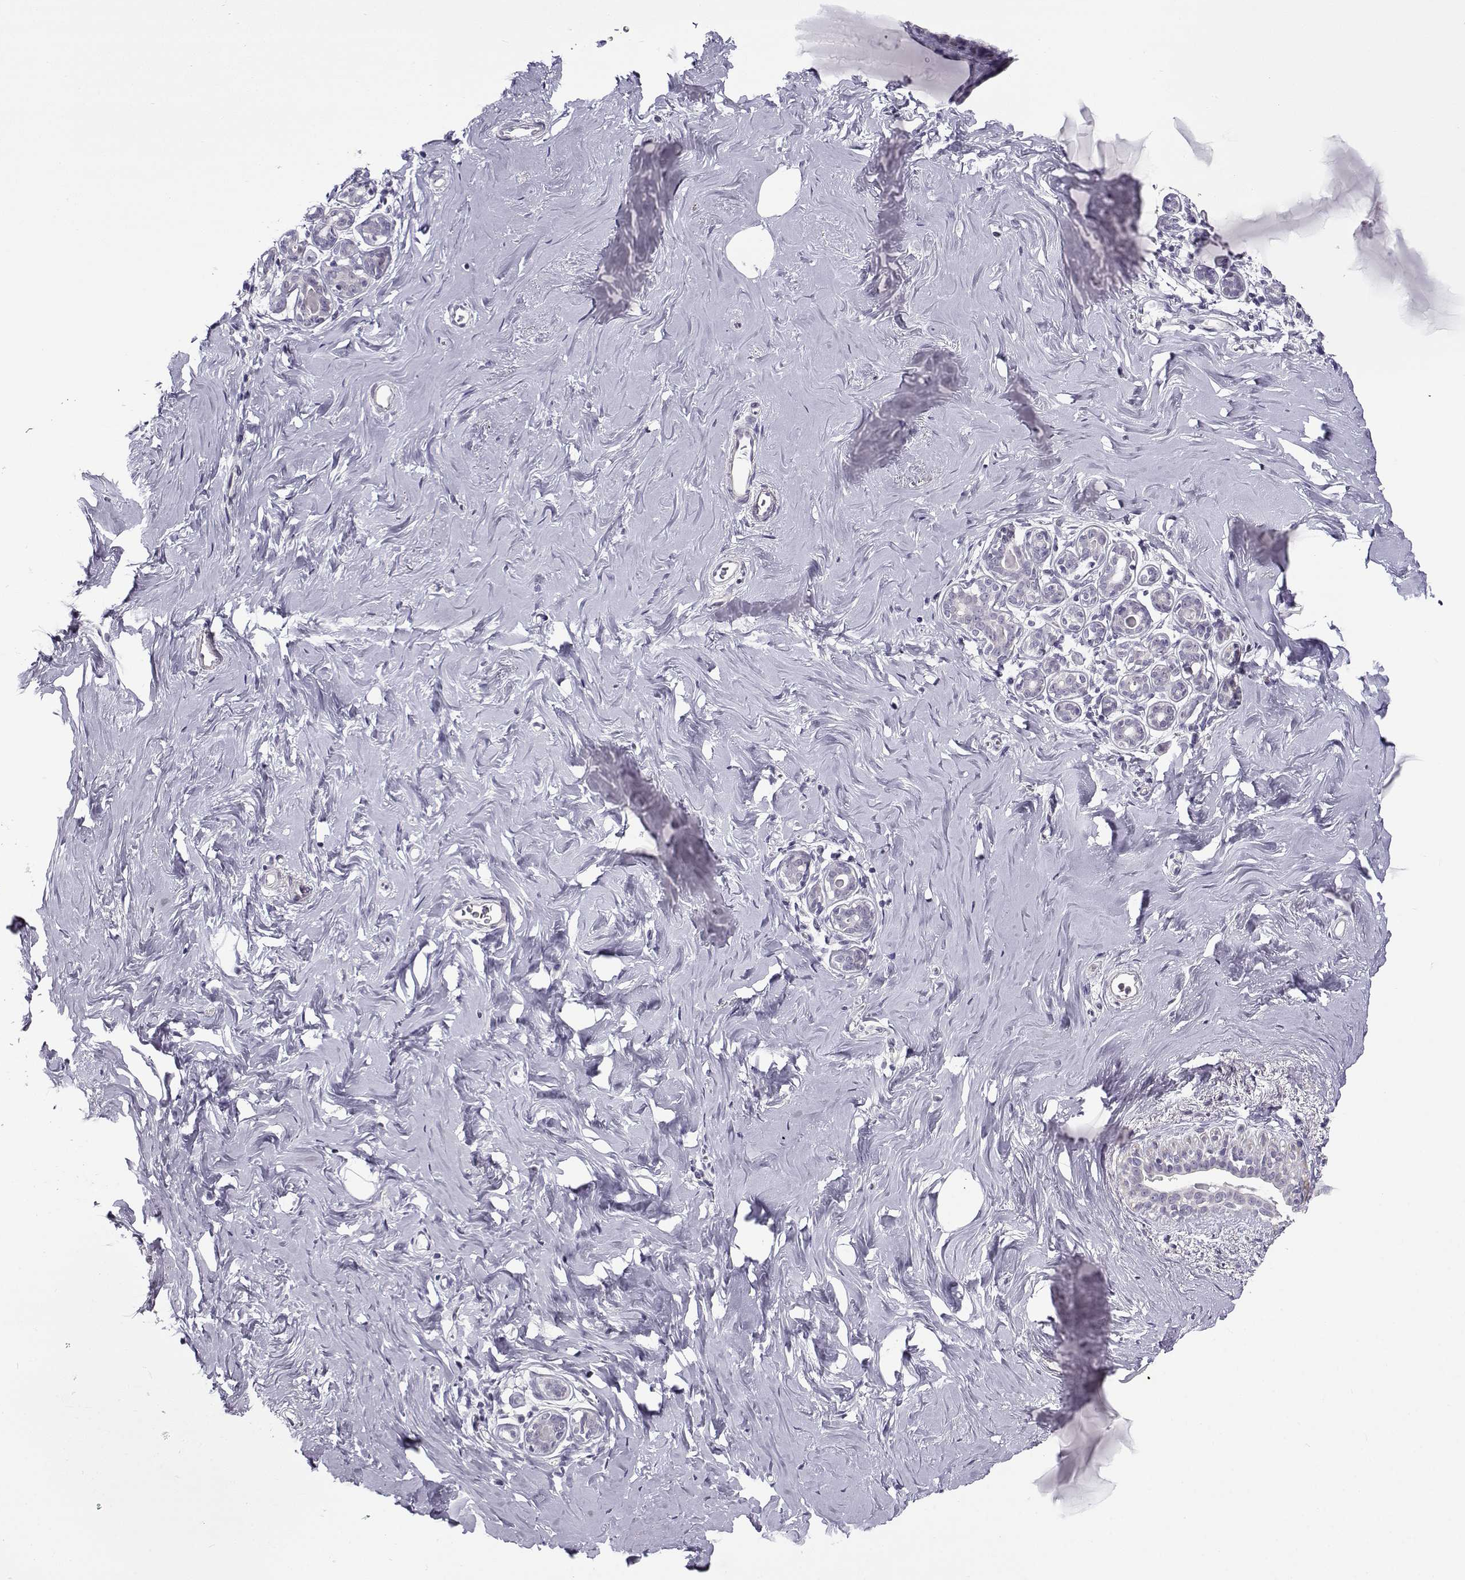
{"staining": {"intensity": "negative", "quantity": "none", "location": "none"}, "tissue": "breast", "cell_type": "Adipocytes", "image_type": "normal", "snomed": [{"axis": "morphology", "description": "Normal tissue, NOS"}, {"axis": "topography", "description": "Skin"}, {"axis": "topography", "description": "Breast"}], "caption": "An immunohistochemistry image of unremarkable breast is shown. There is no staining in adipocytes of breast. (Brightfield microscopy of DAB (3,3'-diaminobenzidine) IHC at high magnification).", "gene": "TEX55", "patient": {"sex": "female", "age": 43}}